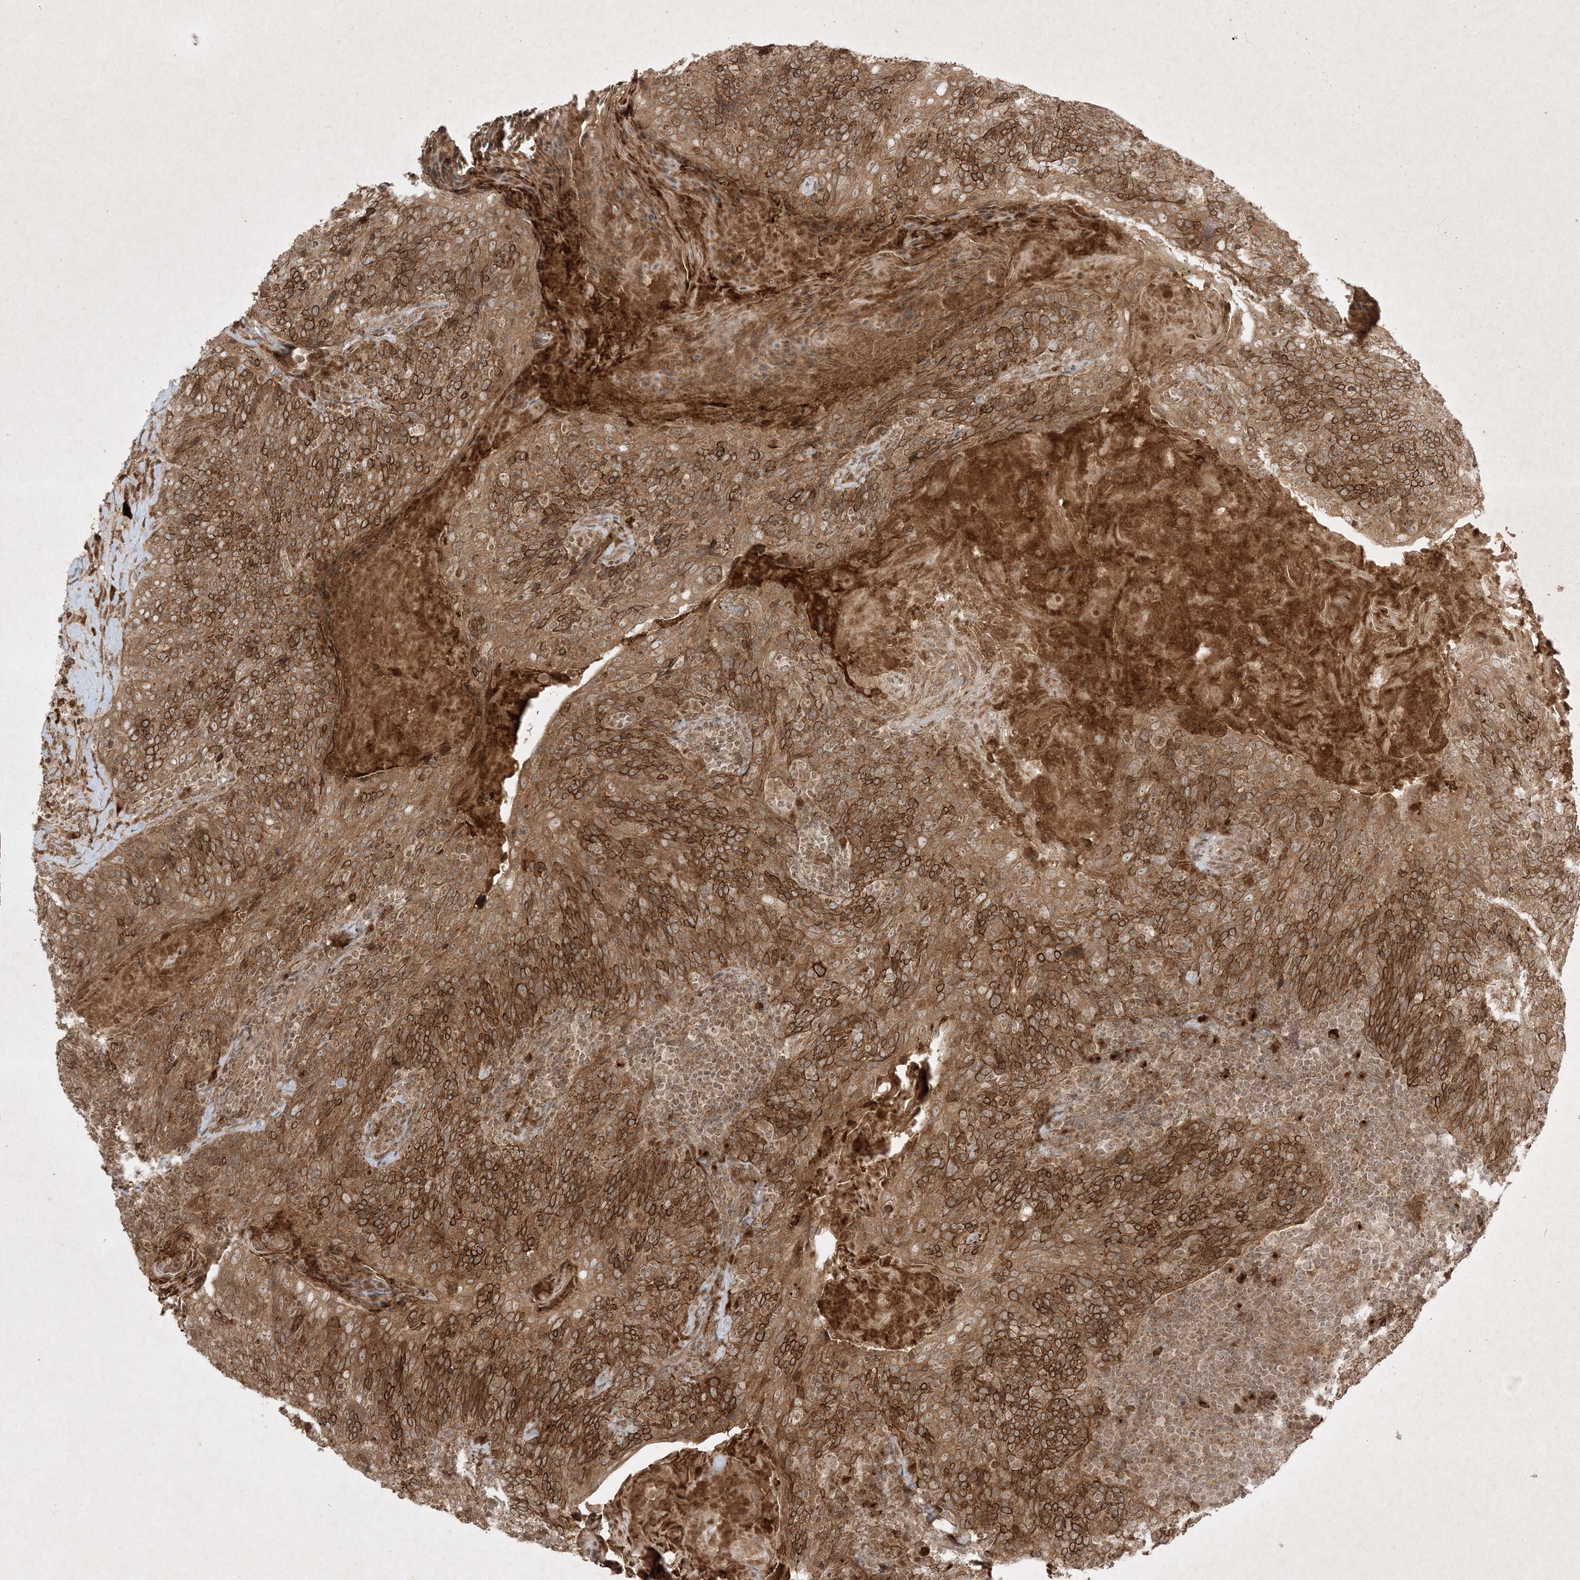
{"staining": {"intensity": "strong", "quantity": ">75%", "location": "cytoplasmic/membranous"}, "tissue": "head and neck cancer", "cell_type": "Tumor cells", "image_type": "cancer", "snomed": [{"axis": "morphology", "description": "Squamous cell carcinoma, NOS"}, {"axis": "morphology", "description": "Squamous cell carcinoma, metastatic, NOS"}, {"axis": "topography", "description": "Lymph node"}, {"axis": "topography", "description": "Head-Neck"}], "caption": "Immunohistochemical staining of head and neck squamous cell carcinoma displays high levels of strong cytoplasmic/membranous protein positivity in about >75% of tumor cells.", "gene": "PTK6", "patient": {"sex": "male", "age": 62}}